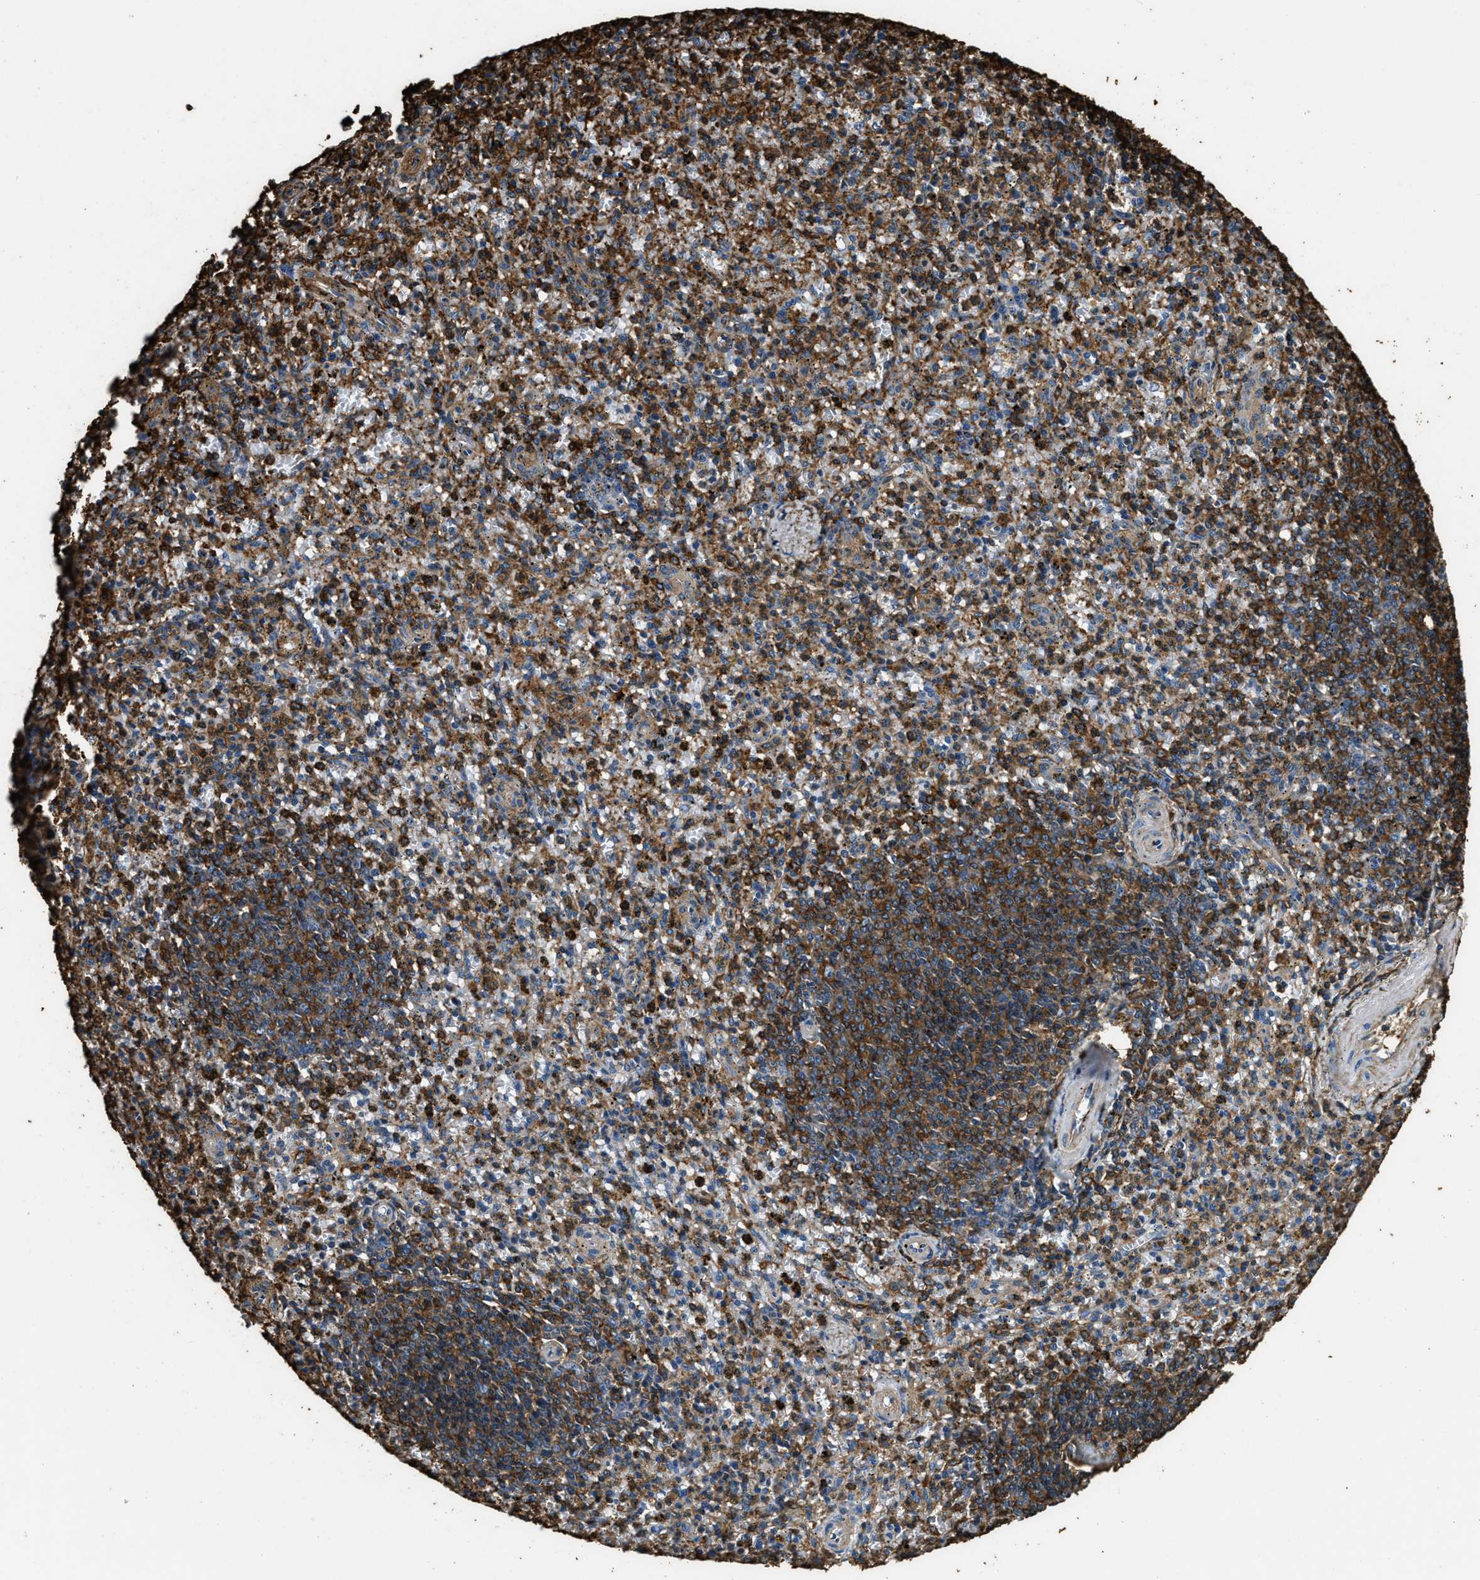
{"staining": {"intensity": "moderate", "quantity": ">75%", "location": "cytoplasmic/membranous"}, "tissue": "spleen", "cell_type": "Cells in red pulp", "image_type": "normal", "snomed": [{"axis": "morphology", "description": "Normal tissue, NOS"}, {"axis": "topography", "description": "Spleen"}], "caption": "Immunohistochemical staining of normal human spleen demonstrates moderate cytoplasmic/membranous protein staining in about >75% of cells in red pulp.", "gene": "ACCS", "patient": {"sex": "male", "age": 72}}